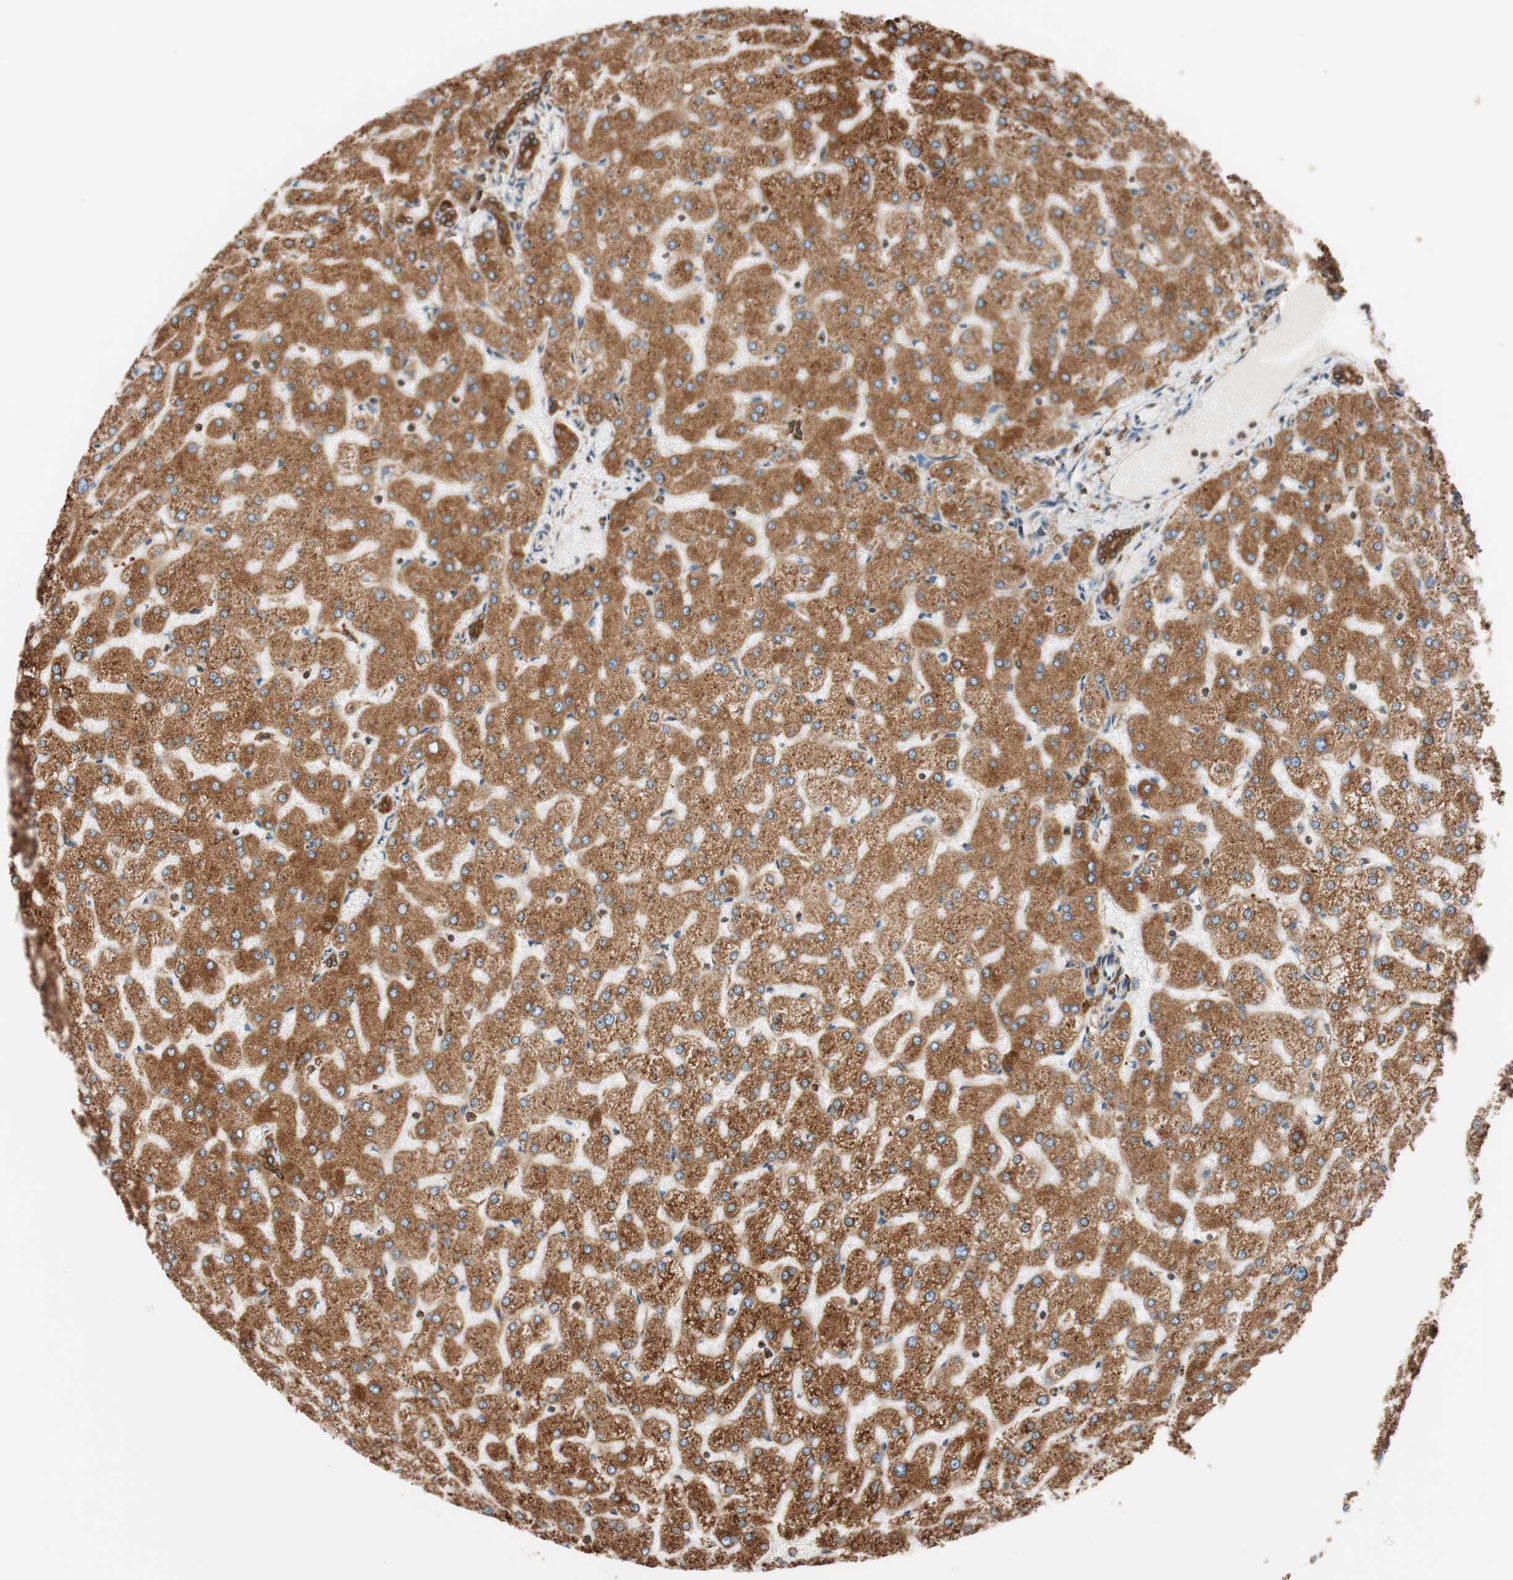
{"staining": {"intensity": "strong", "quantity": ">75%", "location": "cytoplasmic/membranous"}, "tissue": "liver", "cell_type": "Cholangiocytes", "image_type": "normal", "snomed": [{"axis": "morphology", "description": "Normal tissue, NOS"}, {"axis": "topography", "description": "Liver"}], "caption": "An image of liver stained for a protein demonstrates strong cytoplasmic/membranous brown staining in cholangiocytes. (DAB = brown stain, brightfield microscopy at high magnification).", "gene": "PRKCSH", "patient": {"sex": "female", "age": 32}}